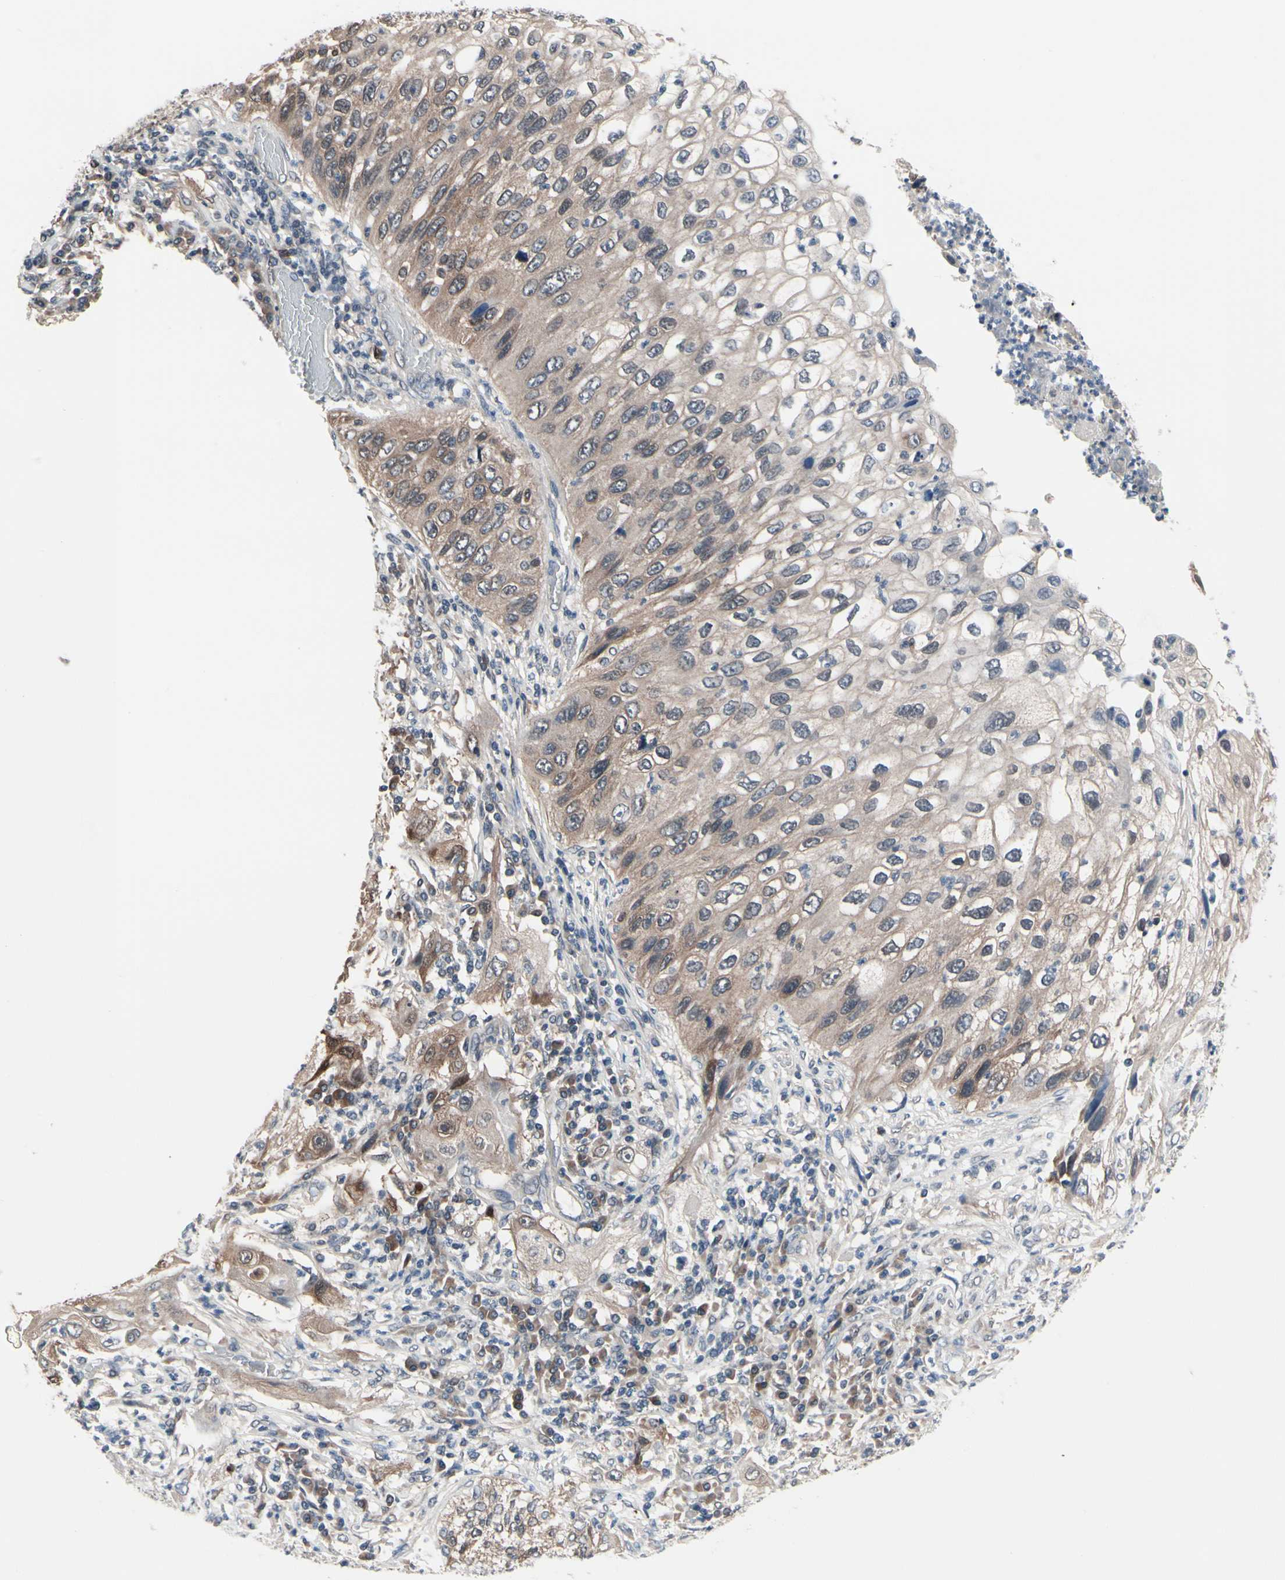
{"staining": {"intensity": "moderate", "quantity": "25%-75%", "location": "cytoplasmic/membranous,nuclear"}, "tissue": "lung cancer", "cell_type": "Tumor cells", "image_type": "cancer", "snomed": [{"axis": "morphology", "description": "Inflammation, NOS"}, {"axis": "morphology", "description": "Squamous cell carcinoma, NOS"}, {"axis": "topography", "description": "Lymph node"}, {"axis": "topography", "description": "Soft tissue"}, {"axis": "topography", "description": "Lung"}], "caption": "Squamous cell carcinoma (lung) tissue reveals moderate cytoplasmic/membranous and nuclear staining in approximately 25%-75% of tumor cells", "gene": "PRDX6", "patient": {"sex": "male", "age": 66}}